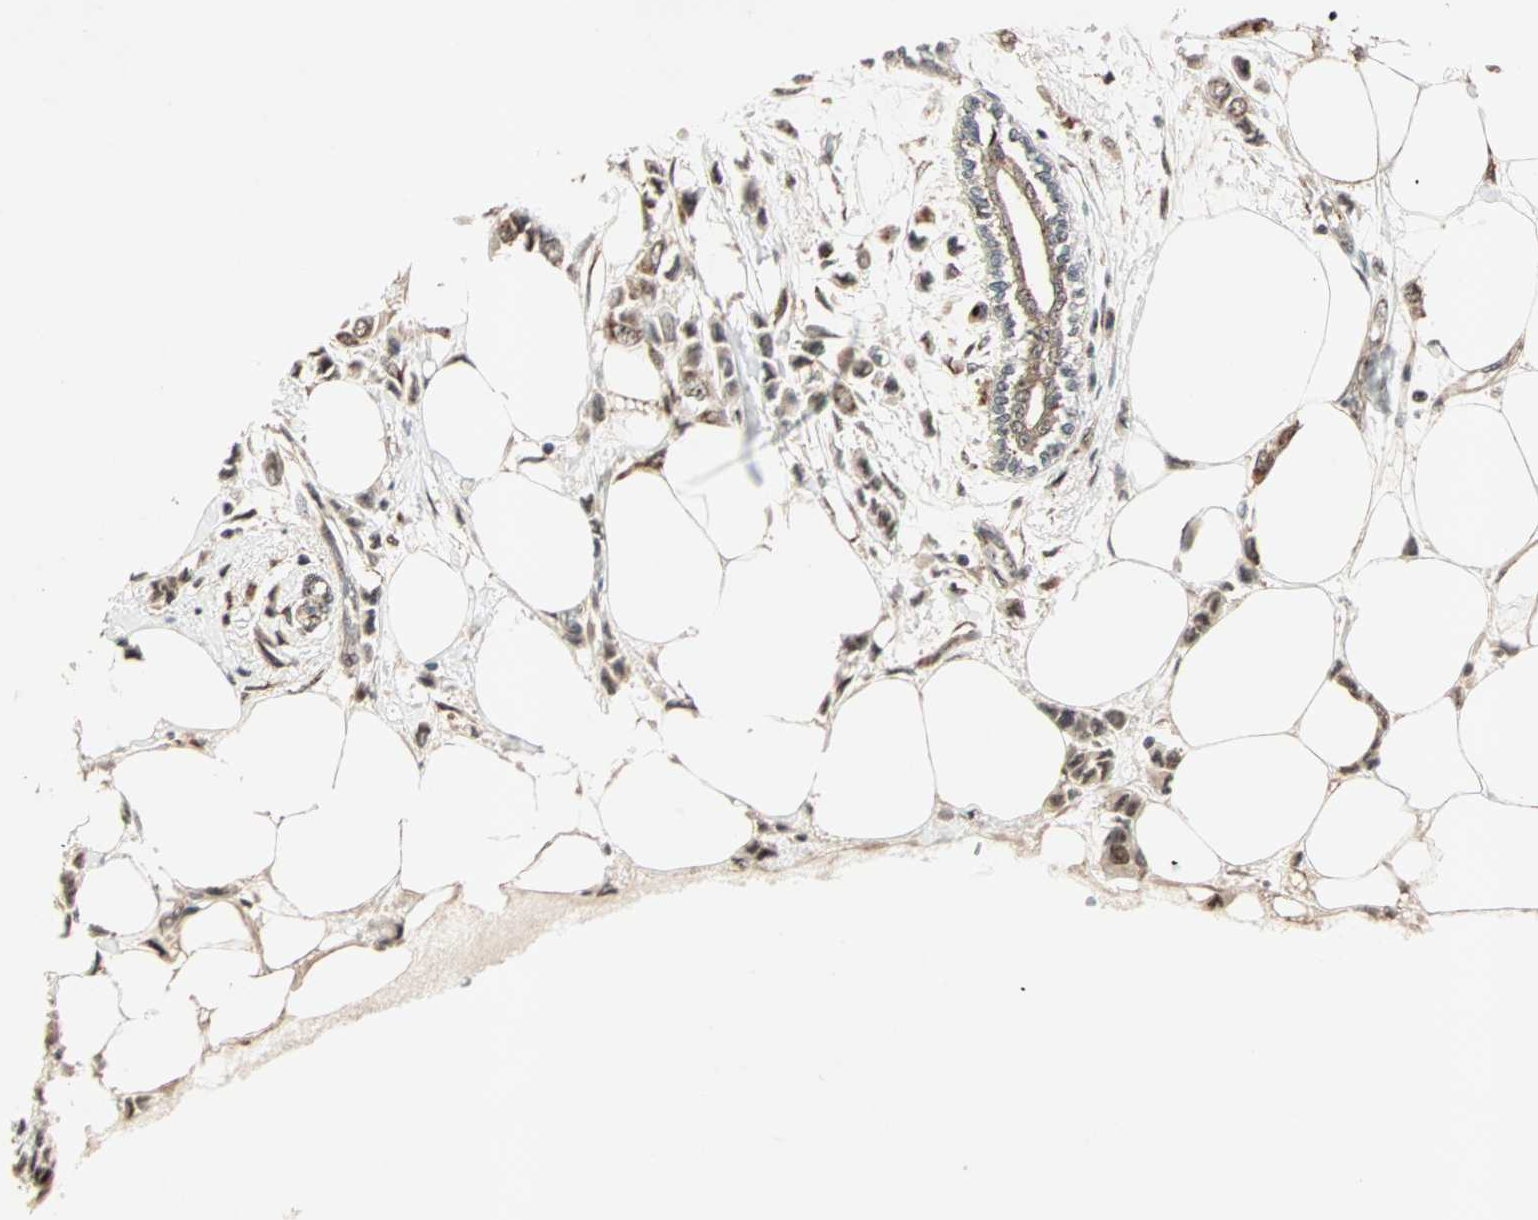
{"staining": {"intensity": "weak", "quantity": ">75%", "location": "cytoplasmic/membranous"}, "tissue": "breast cancer", "cell_type": "Tumor cells", "image_type": "cancer", "snomed": [{"axis": "morphology", "description": "Lobular carcinoma"}, {"axis": "topography", "description": "Breast"}], "caption": "DAB (3,3'-diaminobenzidine) immunohistochemical staining of human lobular carcinoma (breast) shows weak cytoplasmic/membranous protein expression in approximately >75% of tumor cells.", "gene": "PRDM2", "patient": {"sex": "female", "age": 51}}